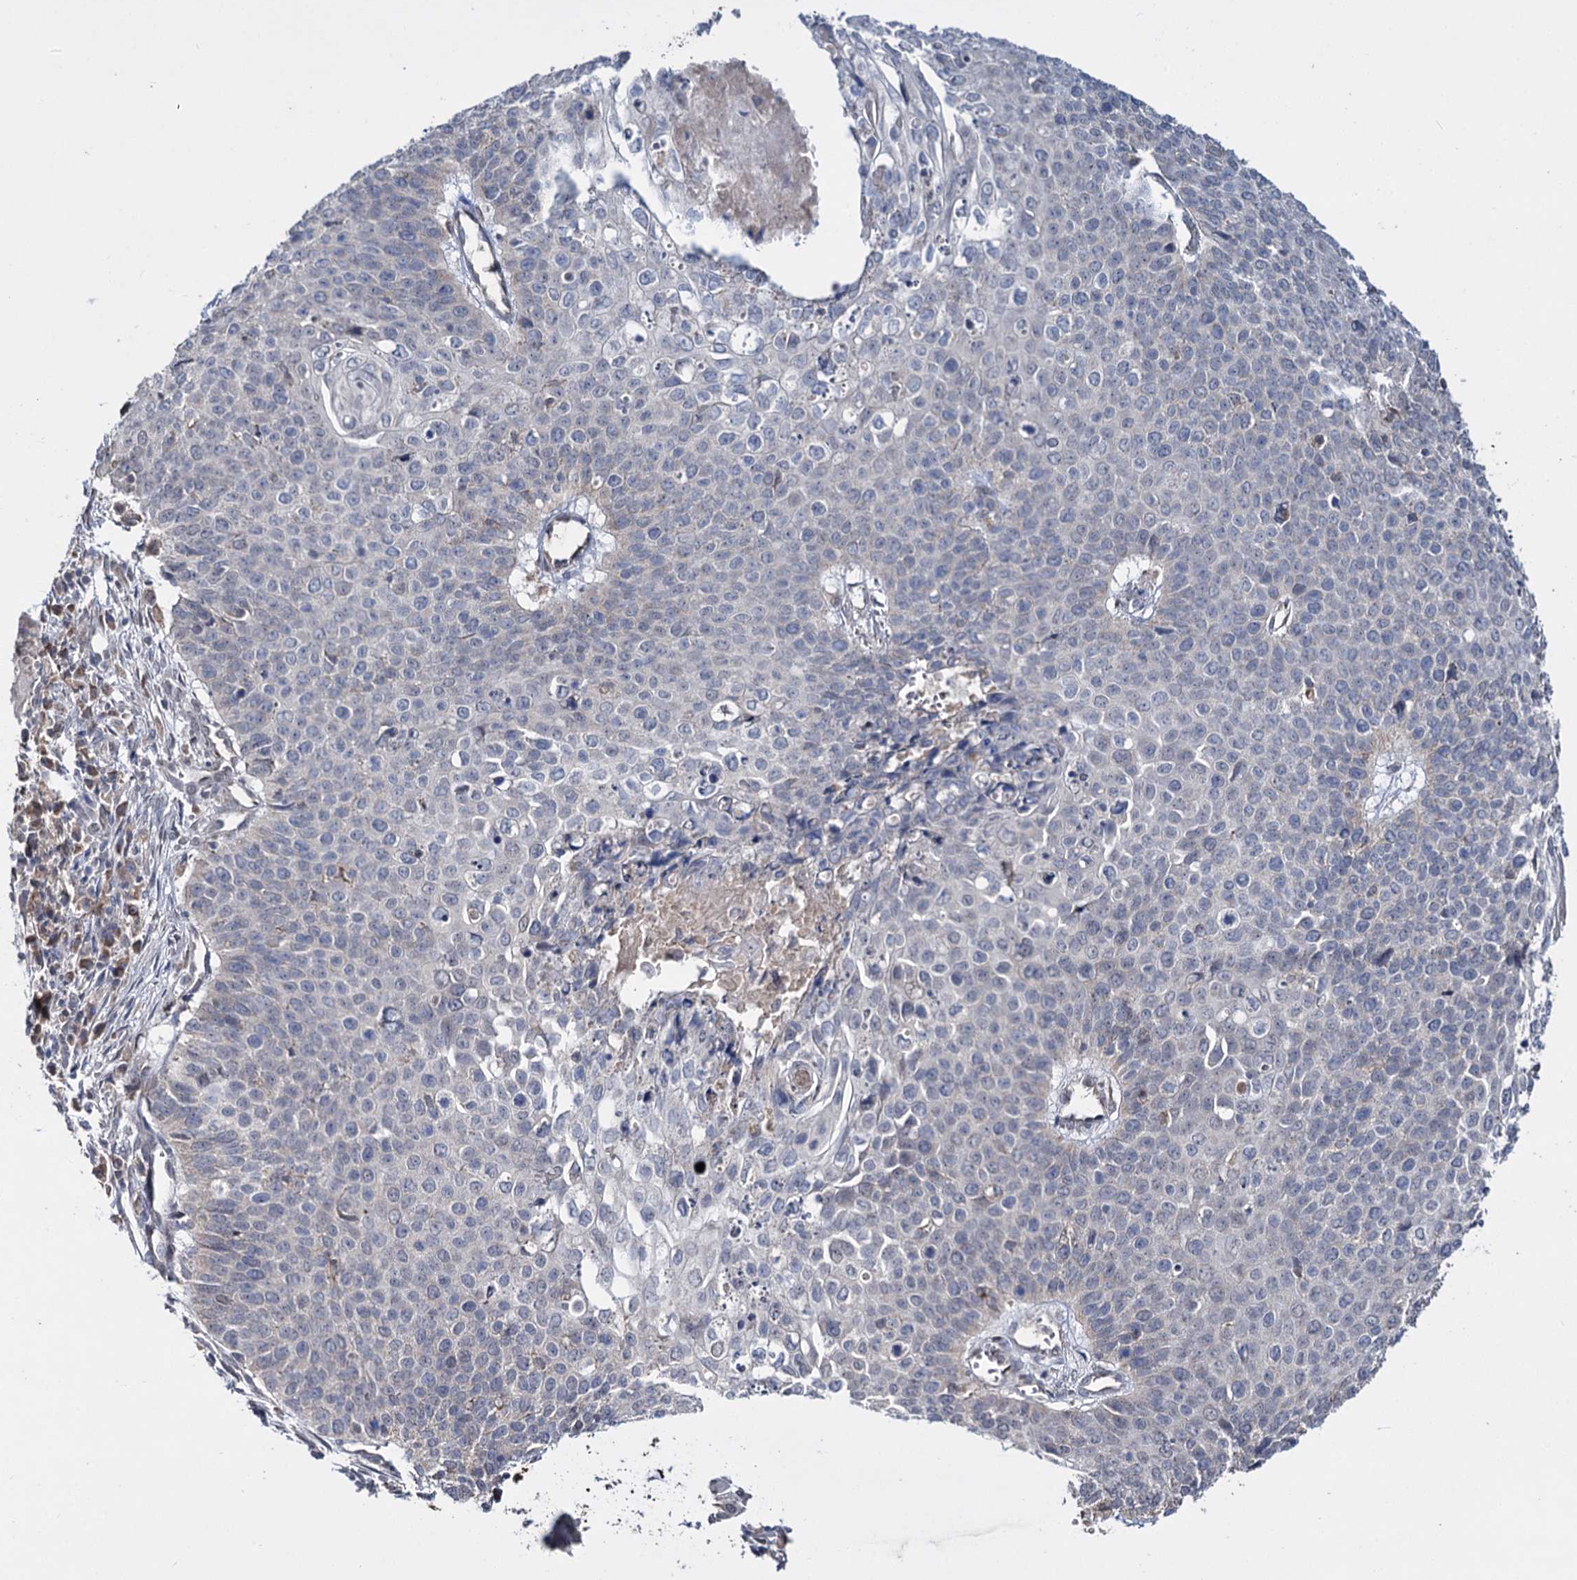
{"staining": {"intensity": "negative", "quantity": "none", "location": "none"}, "tissue": "cervical cancer", "cell_type": "Tumor cells", "image_type": "cancer", "snomed": [{"axis": "morphology", "description": "Squamous cell carcinoma, NOS"}, {"axis": "topography", "description": "Cervix"}], "caption": "High power microscopy micrograph of an immunohistochemistry (IHC) histopathology image of squamous cell carcinoma (cervical), revealing no significant expression in tumor cells.", "gene": "CLPB", "patient": {"sex": "female", "age": 39}}